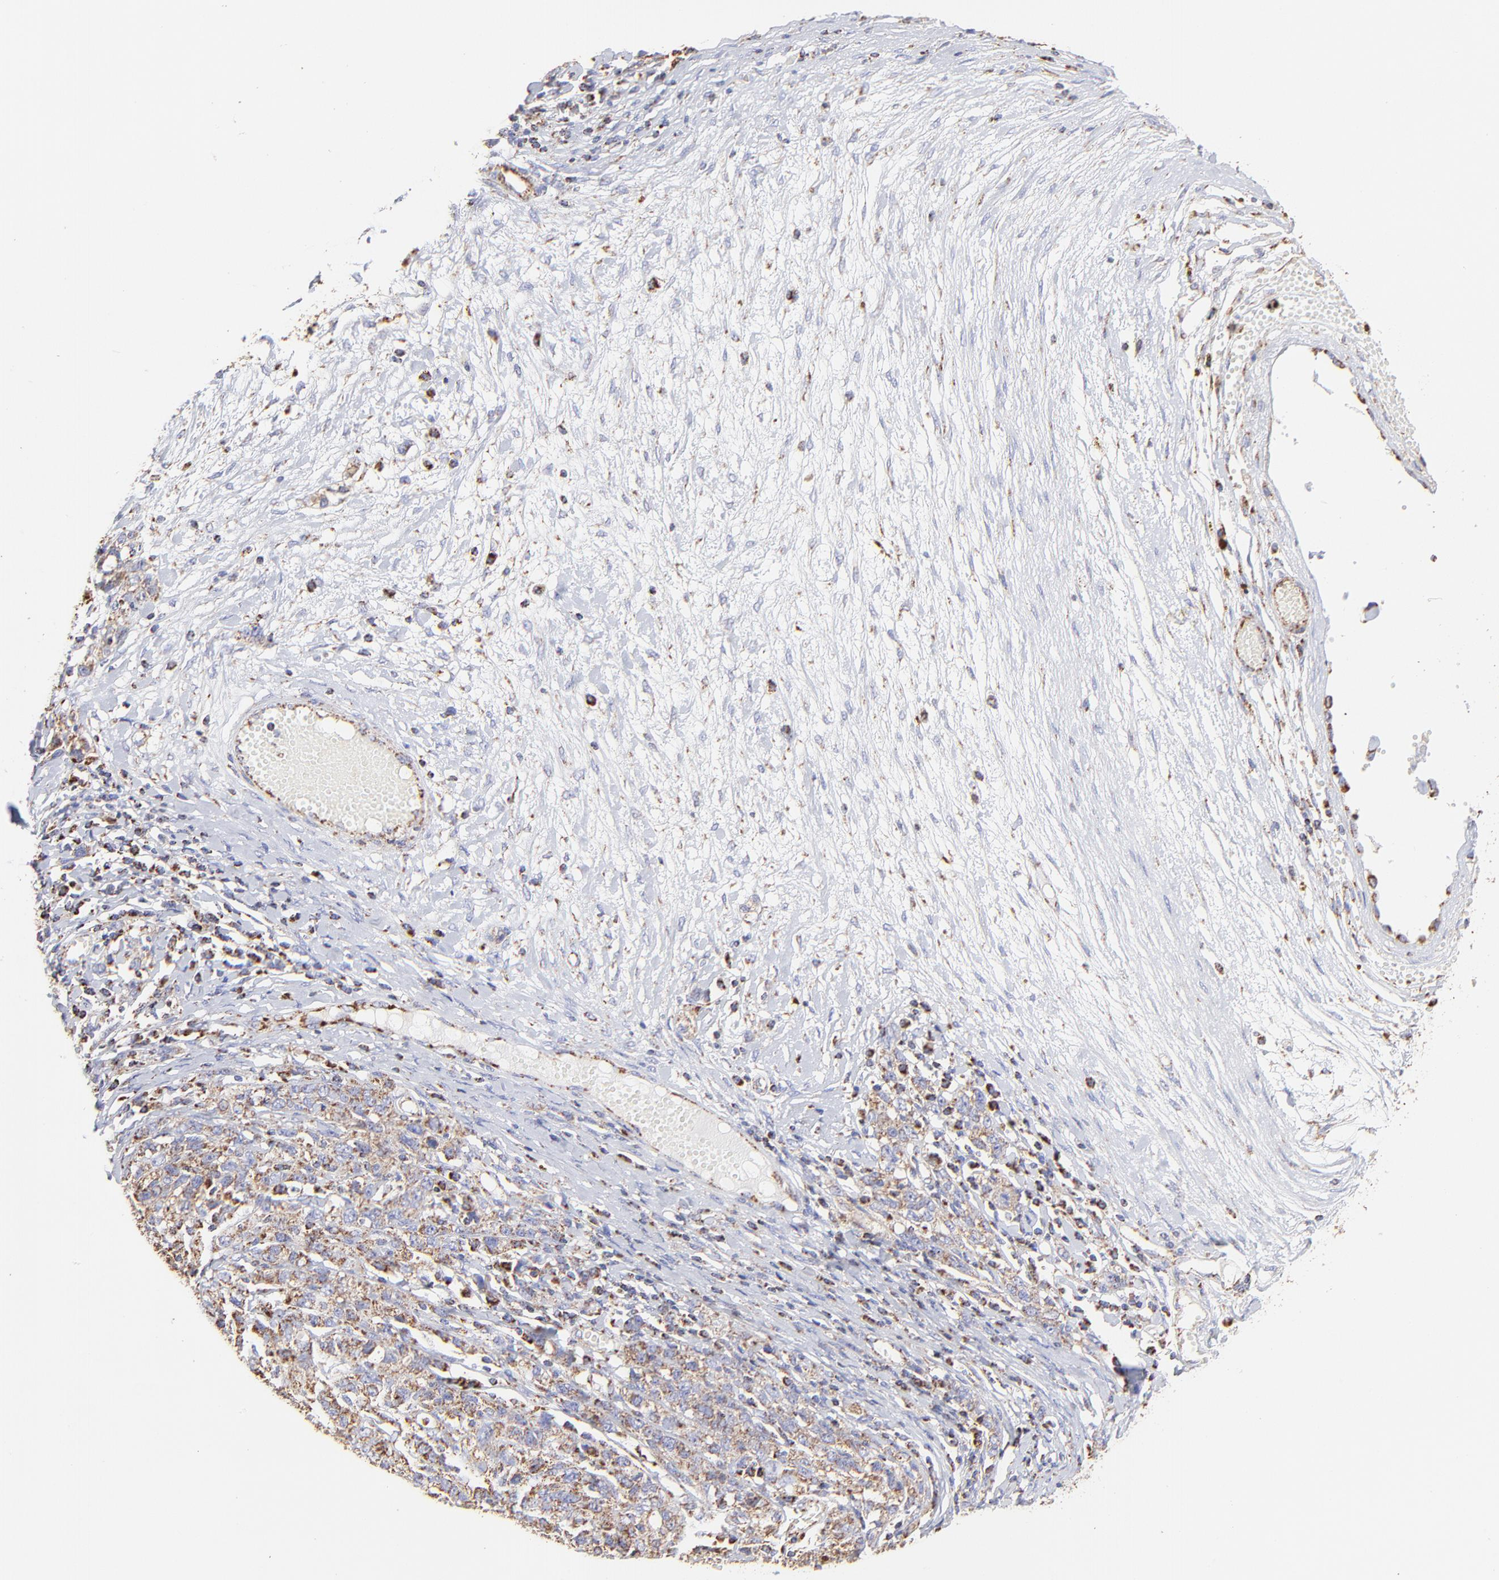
{"staining": {"intensity": "moderate", "quantity": ">75%", "location": "cytoplasmic/membranous"}, "tissue": "ovarian cancer", "cell_type": "Tumor cells", "image_type": "cancer", "snomed": [{"axis": "morphology", "description": "Cystadenocarcinoma, serous, NOS"}, {"axis": "topography", "description": "Ovary"}], "caption": "Brown immunohistochemical staining in human ovarian cancer displays moderate cytoplasmic/membranous positivity in approximately >75% of tumor cells. The protein of interest is stained brown, and the nuclei are stained in blue (DAB (3,3'-diaminobenzidine) IHC with brightfield microscopy, high magnification).", "gene": "ECH1", "patient": {"sex": "female", "age": 71}}